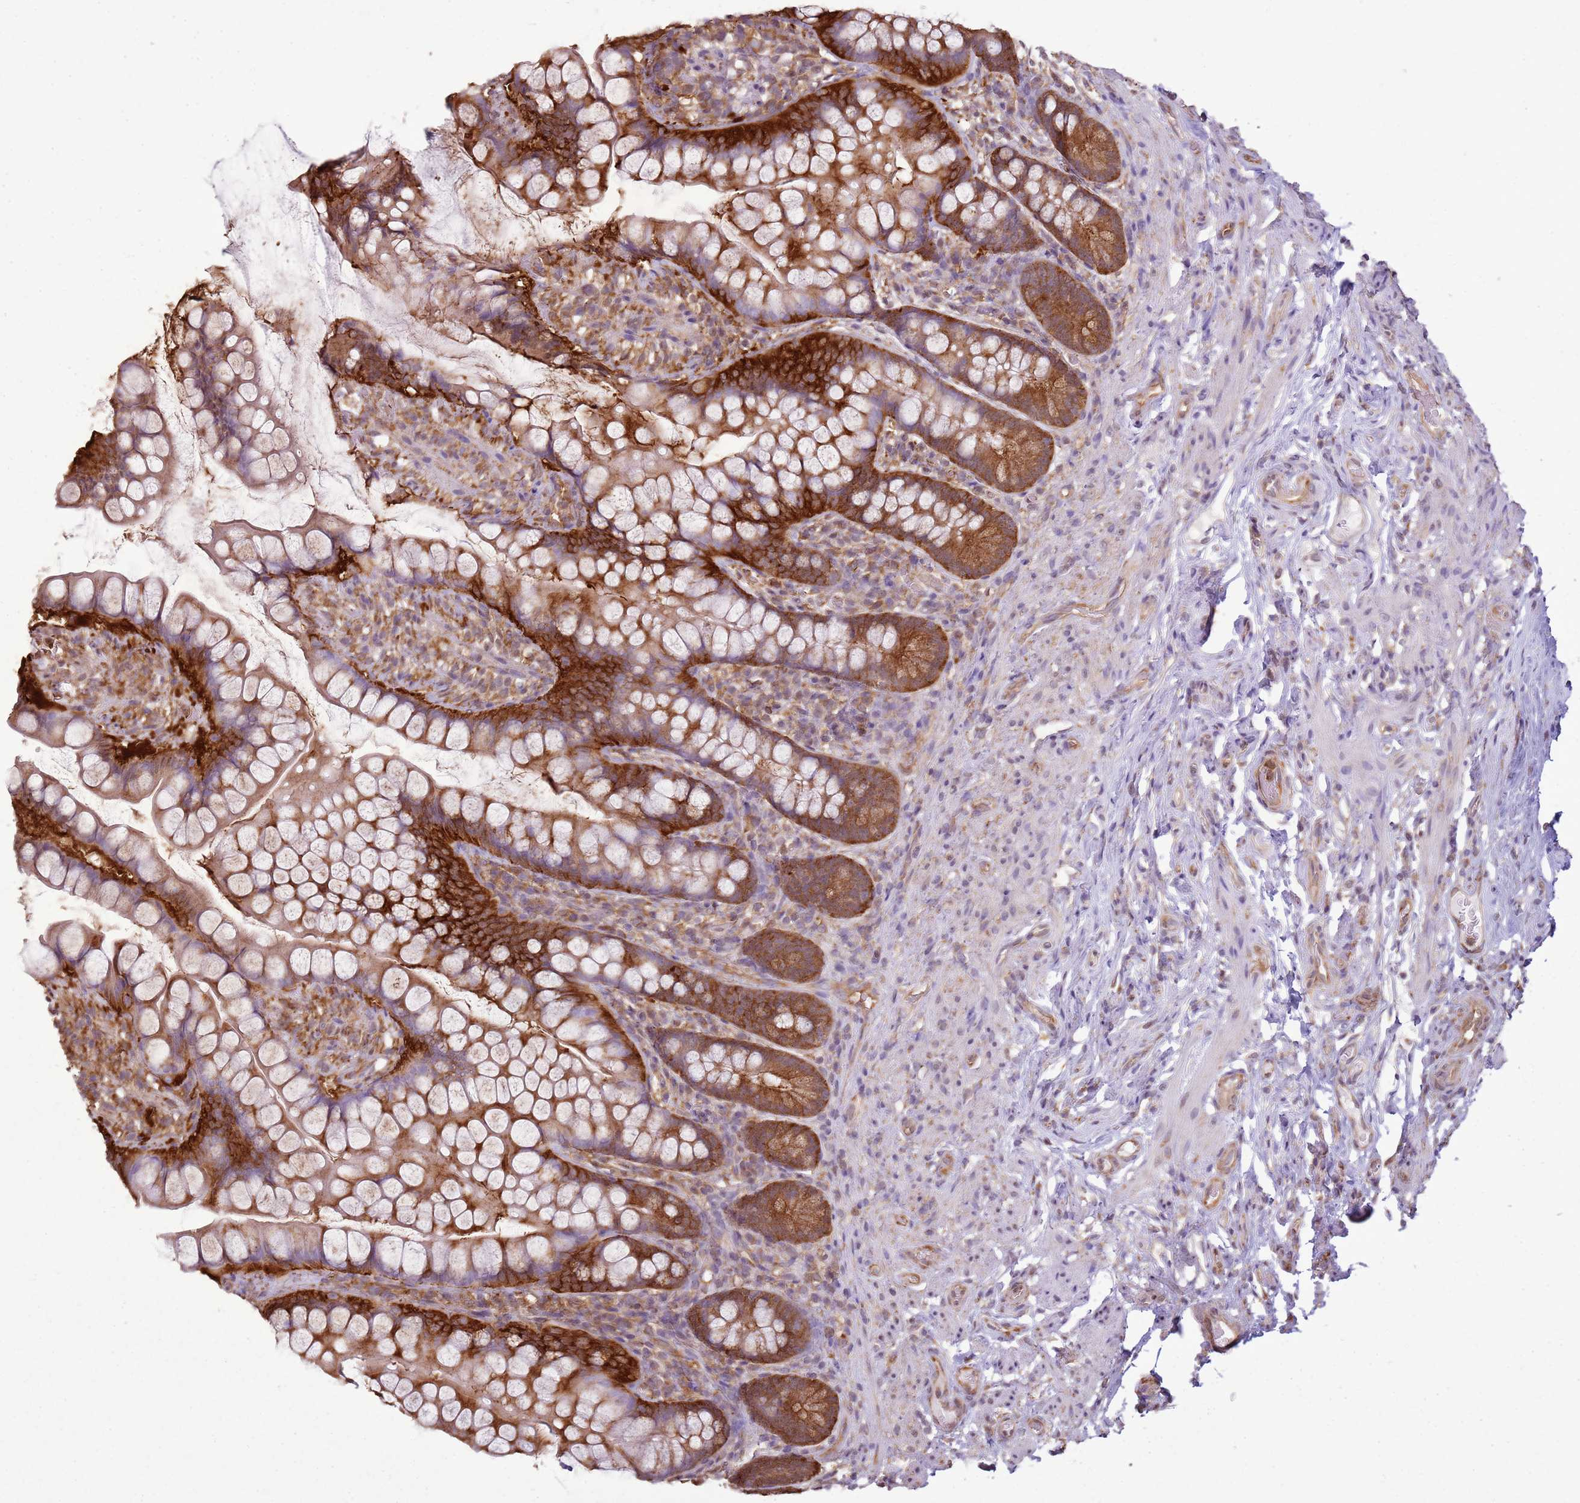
{"staining": {"intensity": "strong", "quantity": ">75%", "location": "cytoplasmic/membranous"}, "tissue": "small intestine", "cell_type": "Glandular cells", "image_type": "normal", "snomed": [{"axis": "morphology", "description": "Normal tissue, NOS"}, {"axis": "topography", "description": "Small intestine"}], "caption": "Protein staining of unremarkable small intestine exhibits strong cytoplasmic/membranous positivity in approximately >75% of glandular cells.", "gene": "GABRE", "patient": {"sex": "male", "age": 70}}